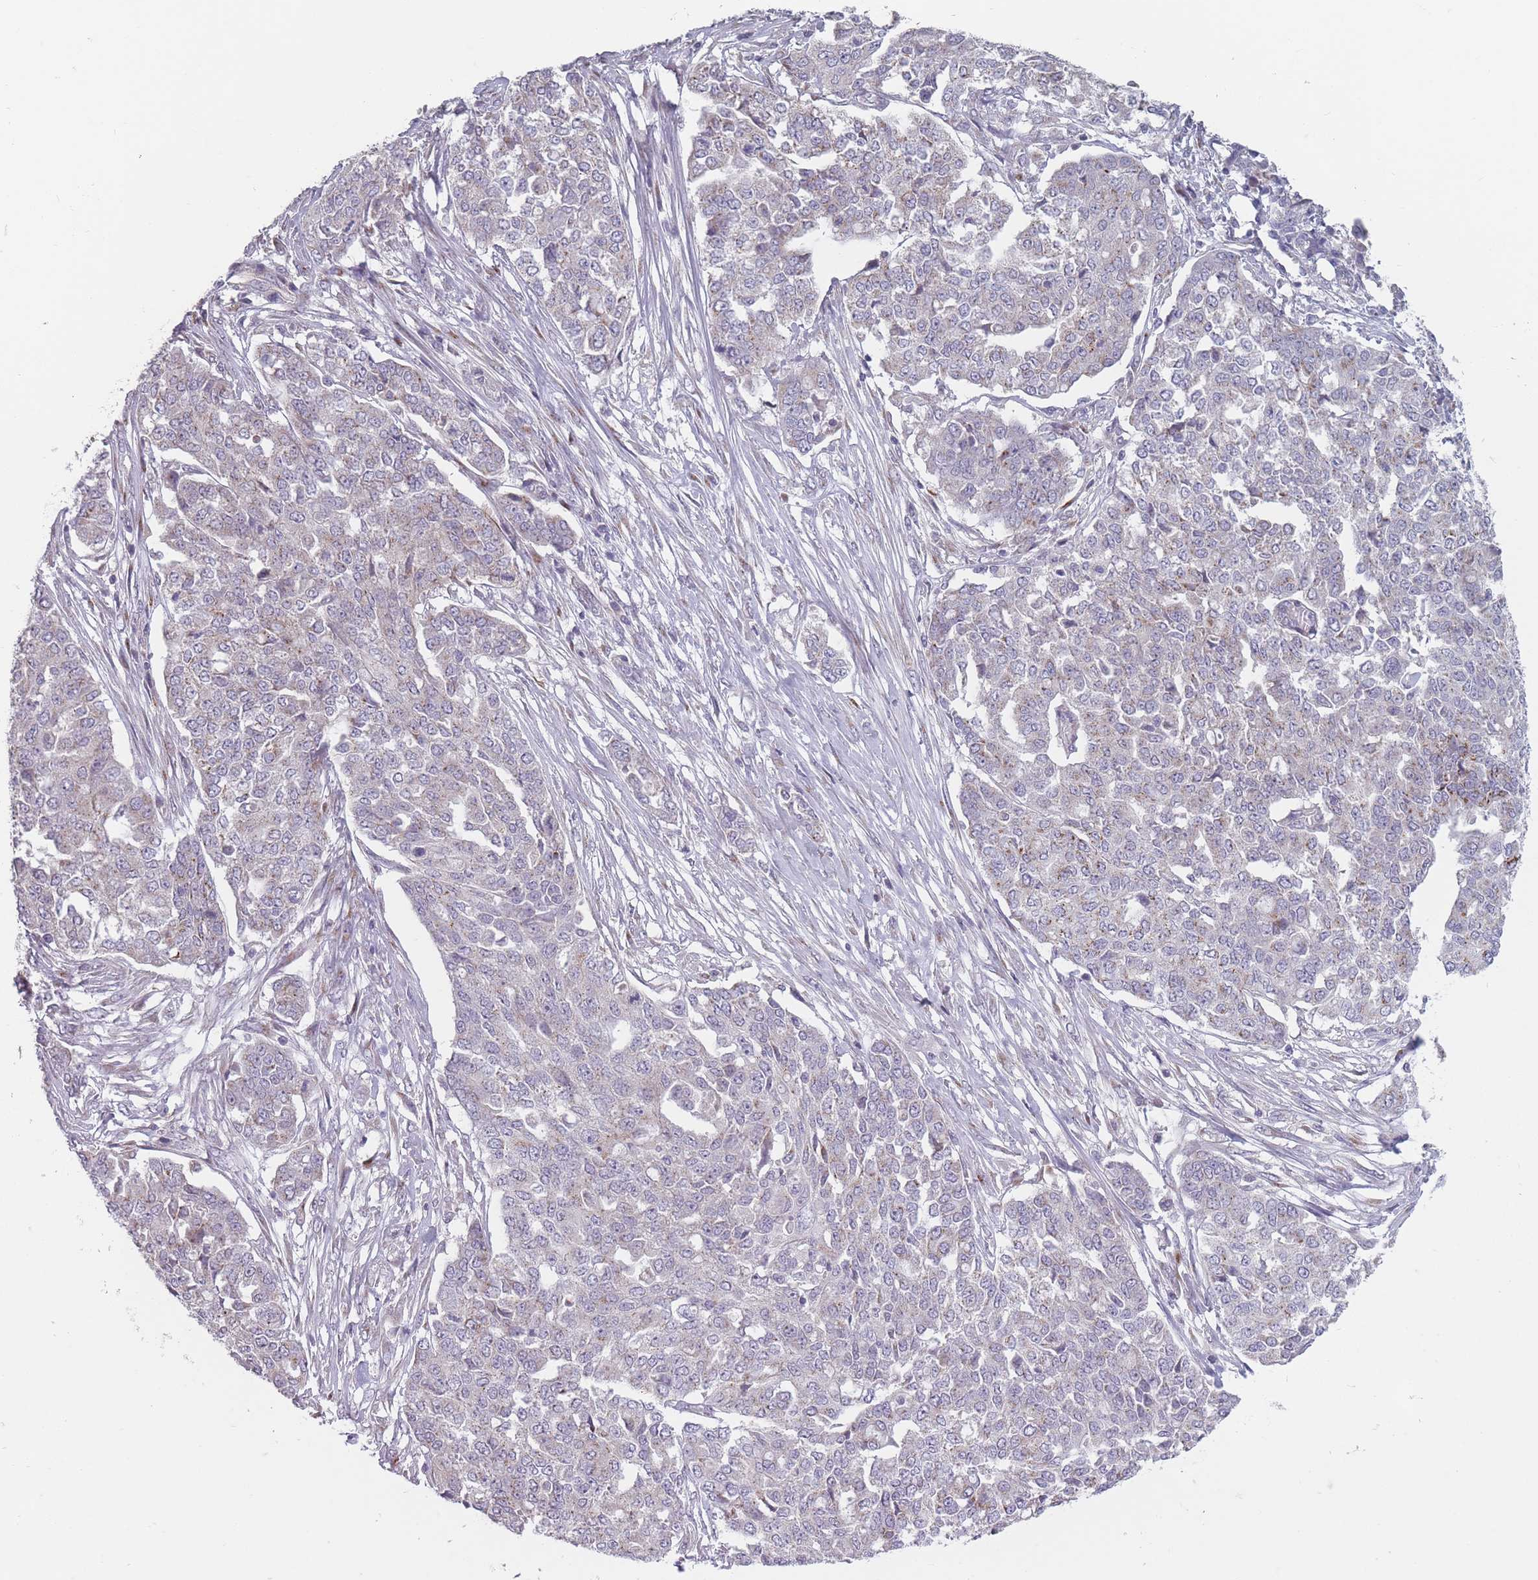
{"staining": {"intensity": "weak", "quantity": "<25%", "location": "cytoplasmic/membranous"}, "tissue": "ovarian cancer", "cell_type": "Tumor cells", "image_type": "cancer", "snomed": [{"axis": "morphology", "description": "Cystadenocarcinoma, serous, NOS"}, {"axis": "topography", "description": "Soft tissue"}, {"axis": "topography", "description": "Ovary"}], "caption": "Immunohistochemistry of serous cystadenocarcinoma (ovarian) reveals no positivity in tumor cells. (Stains: DAB (3,3'-diaminobenzidine) IHC with hematoxylin counter stain, Microscopy: brightfield microscopy at high magnification).", "gene": "AKAIN1", "patient": {"sex": "female", "age": 57}}